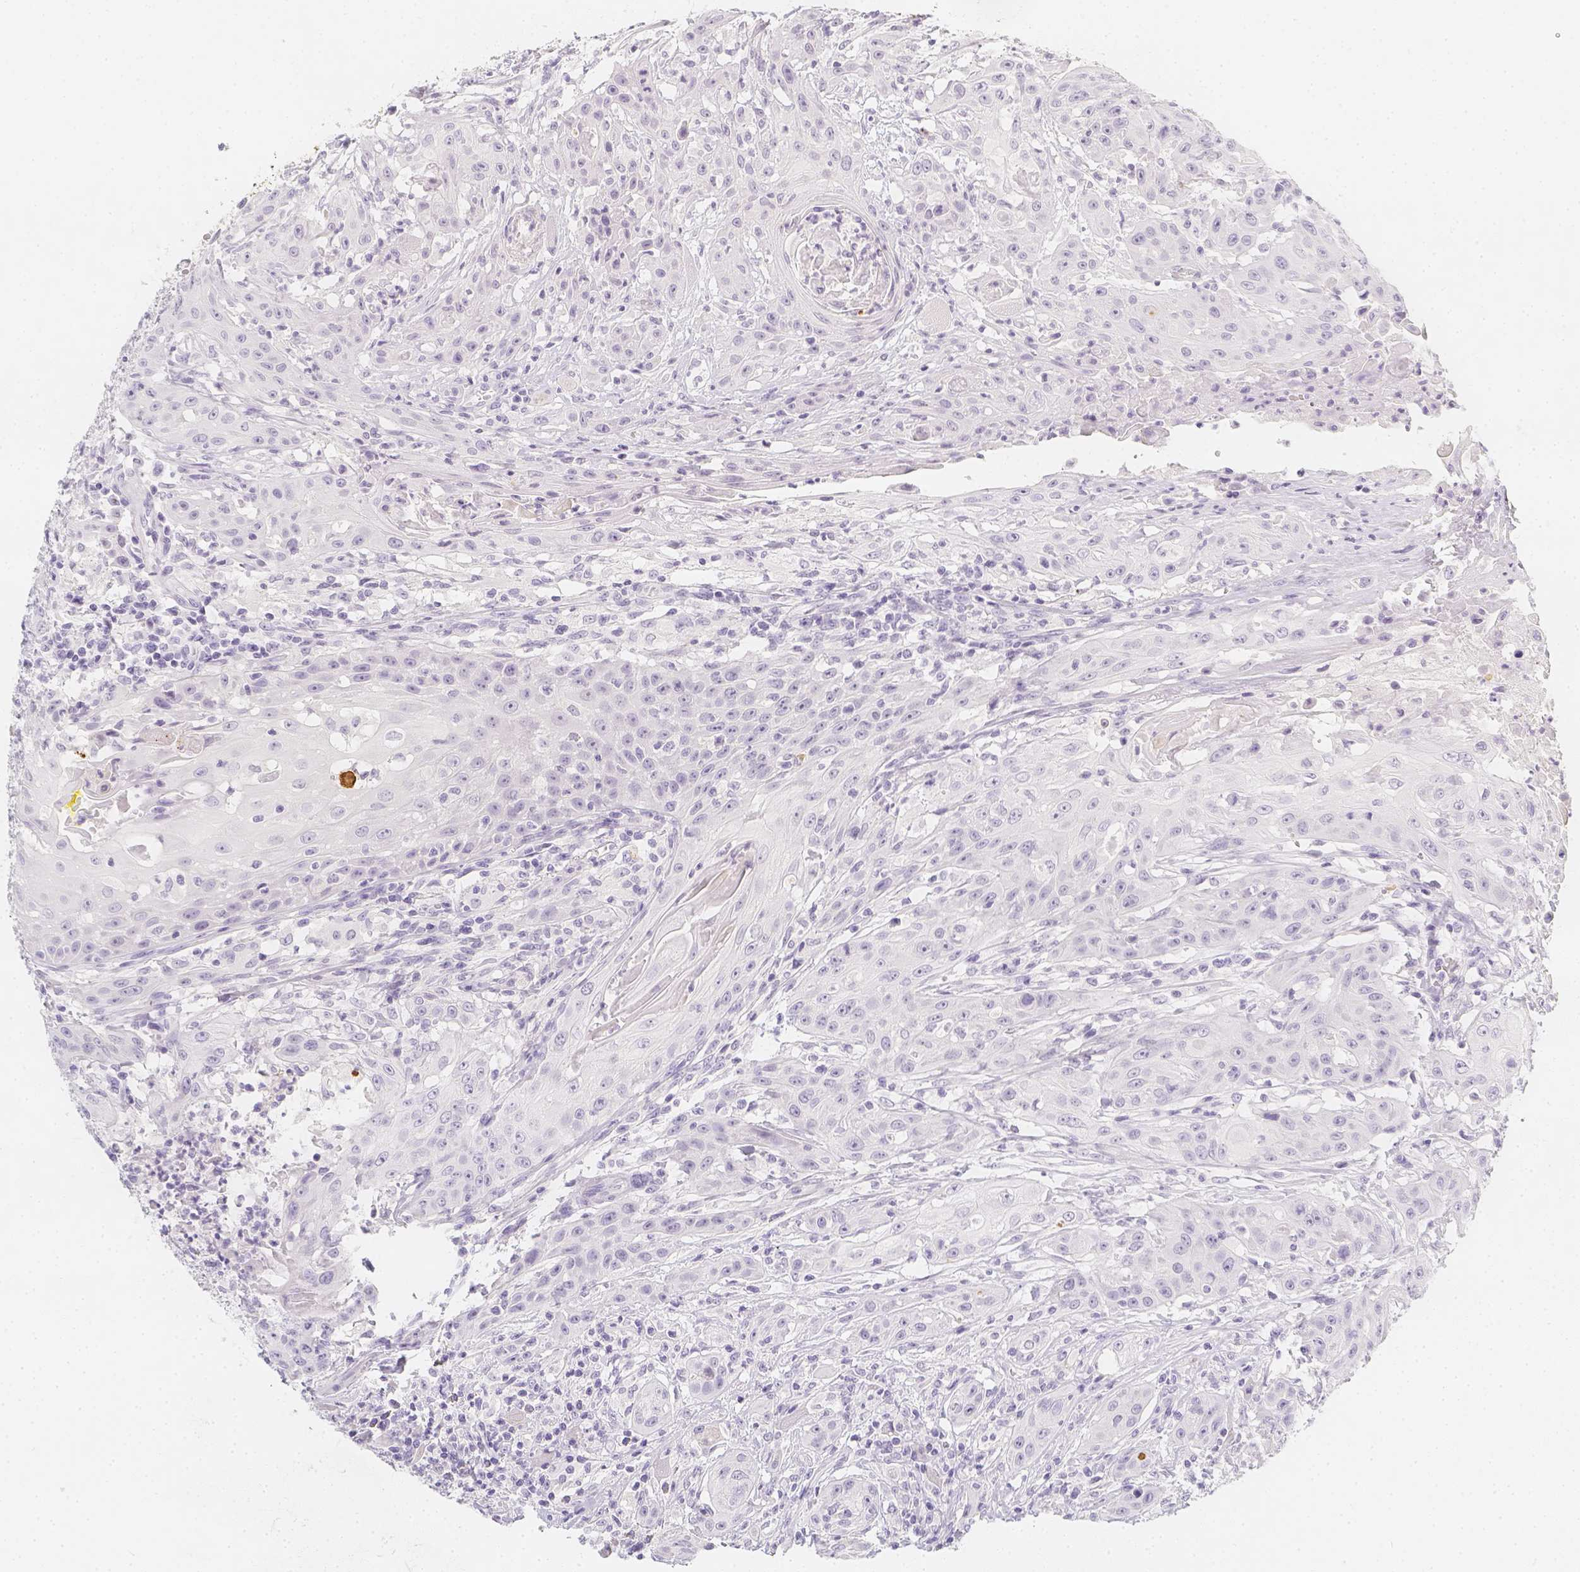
{"staining": {"intensity": "negative", "quantity": "none", "location": "none"}, "tissue": "head and neck cancer", "cell_type": "Tumor cells", "image_type": "cancer", "snomed": [{"axis": "morphology", "description": "Squamous cell carcinoma, NOS"}, {"axis": "topography", "description": "Oral tissue"}, {"axis": "topography", "description": "Head-Neck"}, {"axis": "topography", "description": "Neck, NOS"}], "caption": "This is an IHC photomicrograph of human head and neck cancer. There is no expression in tumor cells.", "gene": "SLC18A1", "patient": {"sex": "female", "age": 55}}